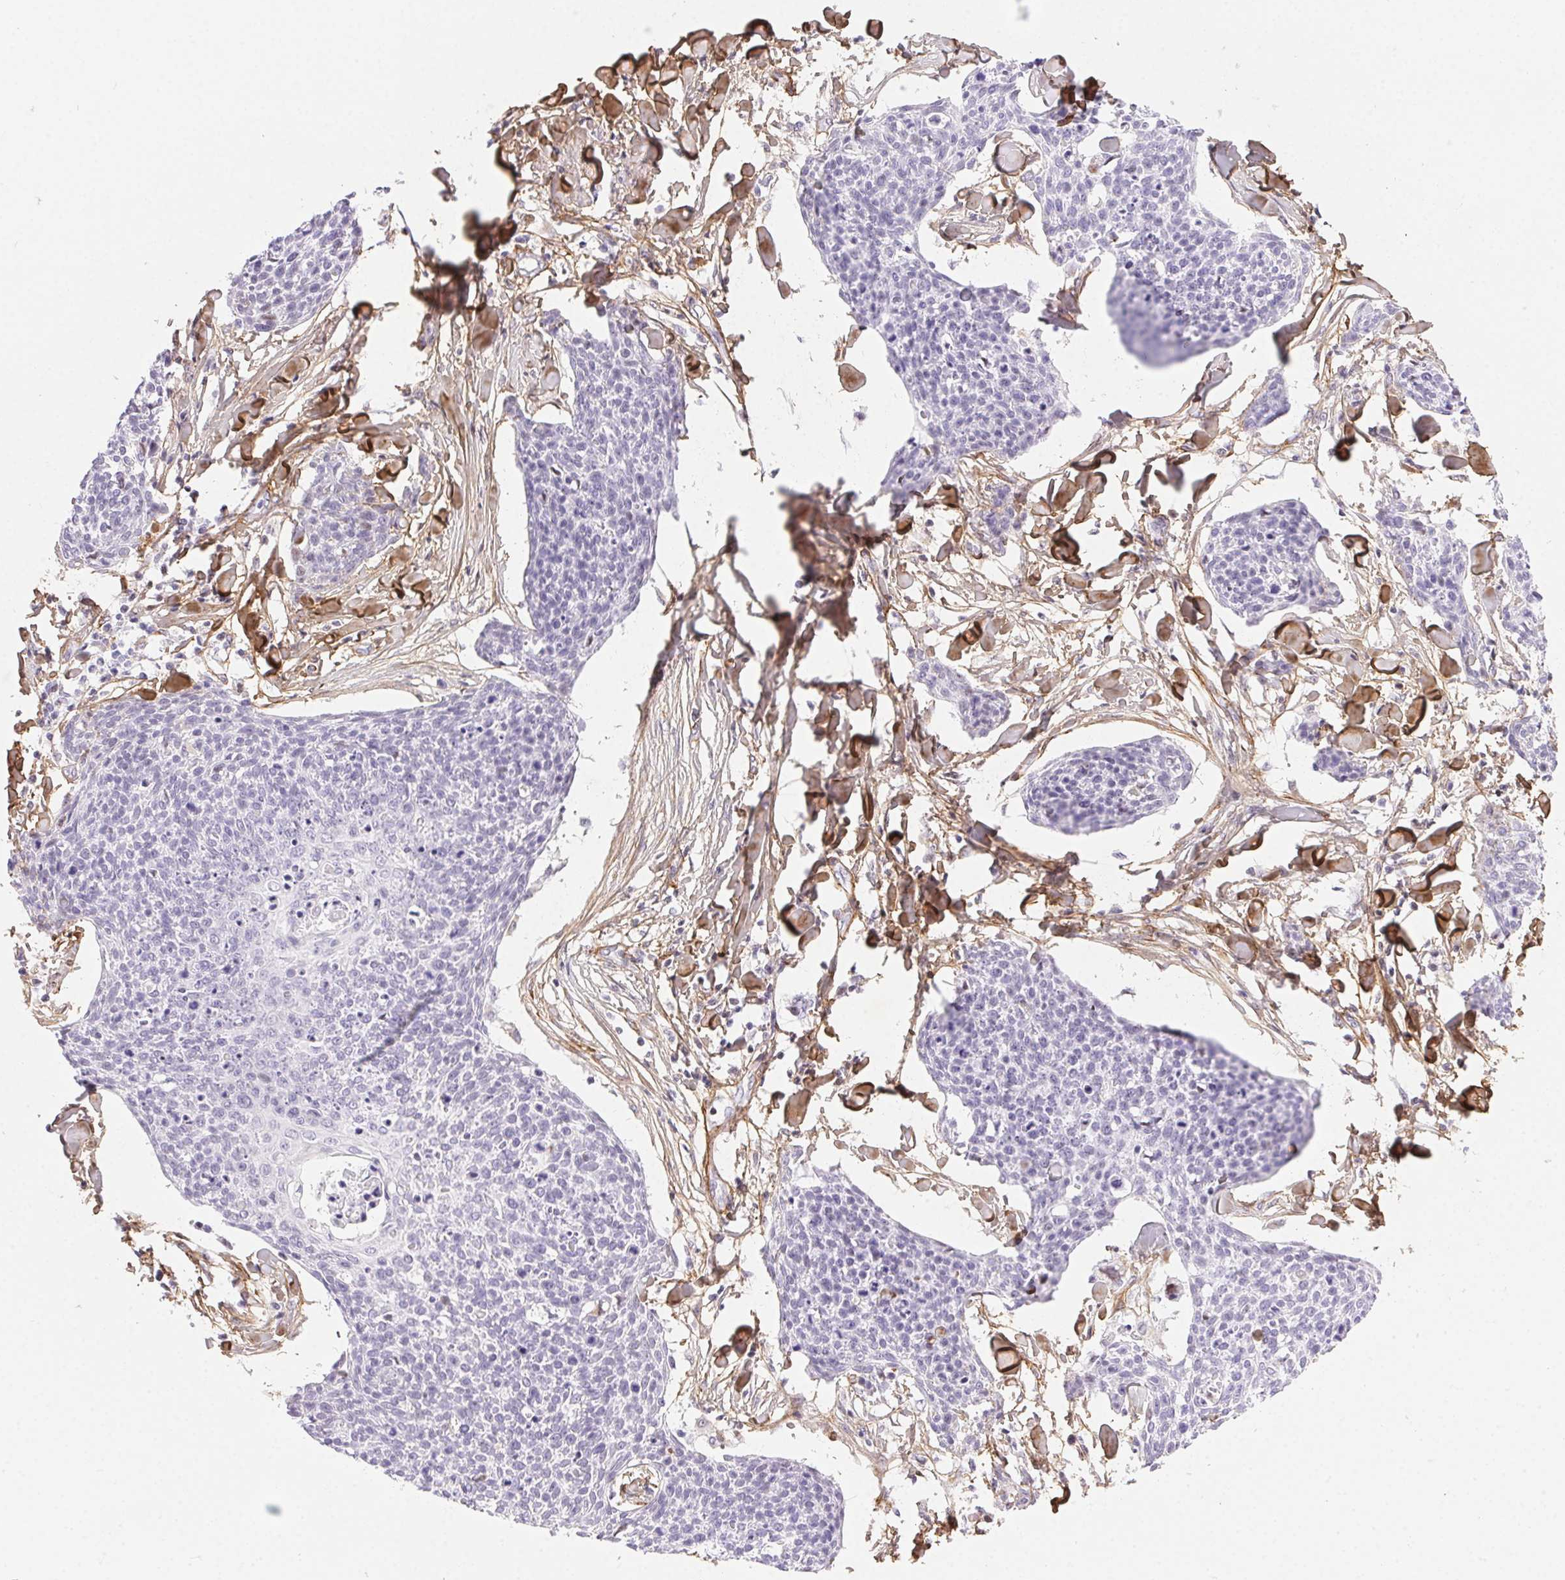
{"staining": {"intensity": "negative", "quantity": "none", "location": "none"}, "tissue": "skin cancer", "cell_type": "Tumor cells", "image_type": "cancer", "snomed": [{"axis": "morphology", "description": "Squamous cell carcinoma, NOS"}, {"axis": "topography", "description": "Skin"}, {"axis": "topography", "description": "Vulva"}], "caption": "The immunohistochemistry (IHC) micrograph has no significant expression in tumor cells of skin squamous cell carcinoma tissue.", "gene": "PDZD2", "patient": {"sex": "female", "age": 75}}